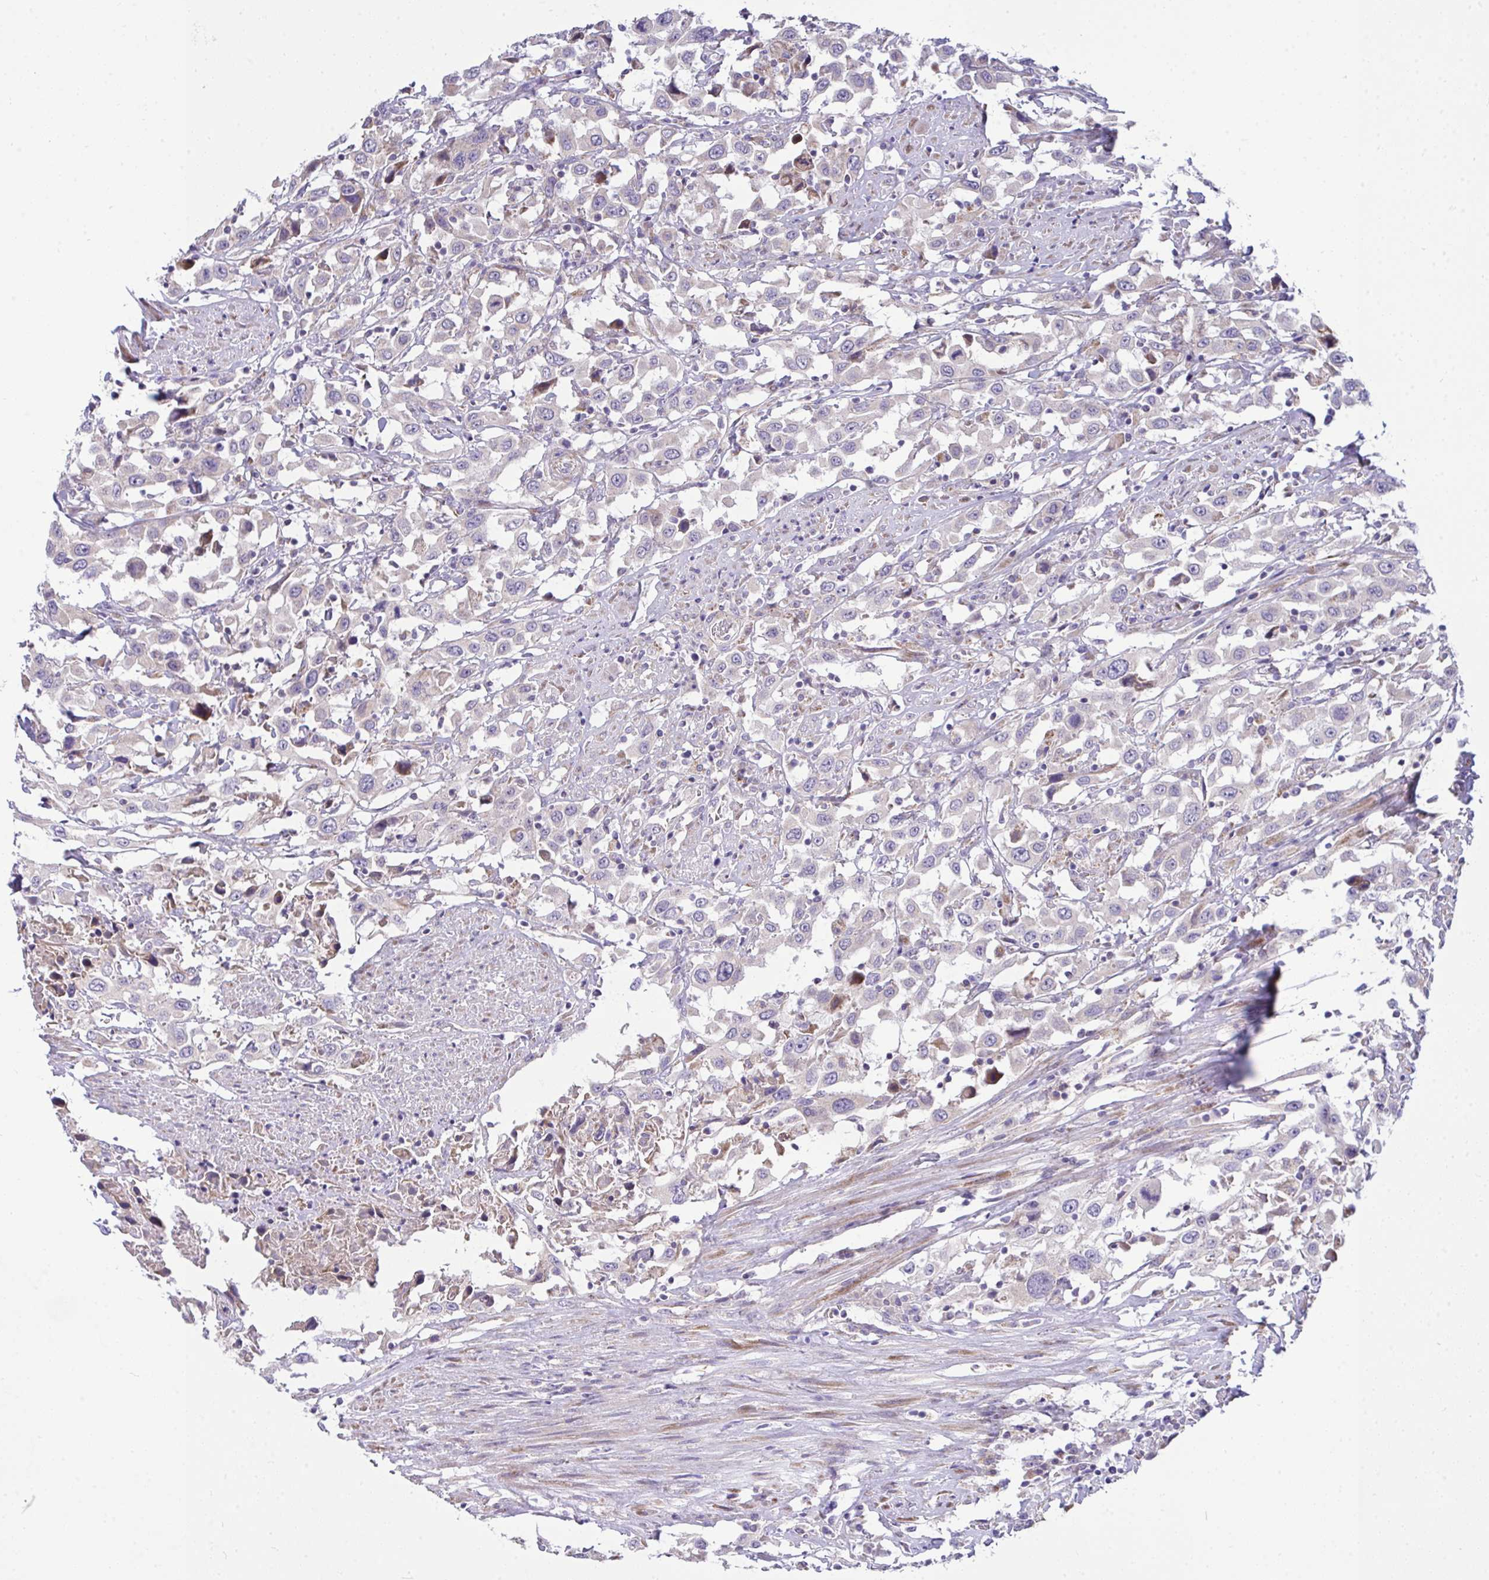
{"staining": {"intensity": "negative", "quantity": "none", "location": "none"}, "tissue": "urothelial cancer", "cell_type": "Tumor cells", "image_type": "cancer", "snomed": [{"axis": "morphology", "description": "Urothelial carcinoma, High grade"}, {"axis": "topography", "description": "Urinary bladder"}], "caption": "This image is of urothelial cancer stained with IHC to label a protein in brown with the nuclei are counter-stained blue. There is no positivity in tumor cells.", "gene": "CEP63", "patient": {"sex": "male", "age": 61}}